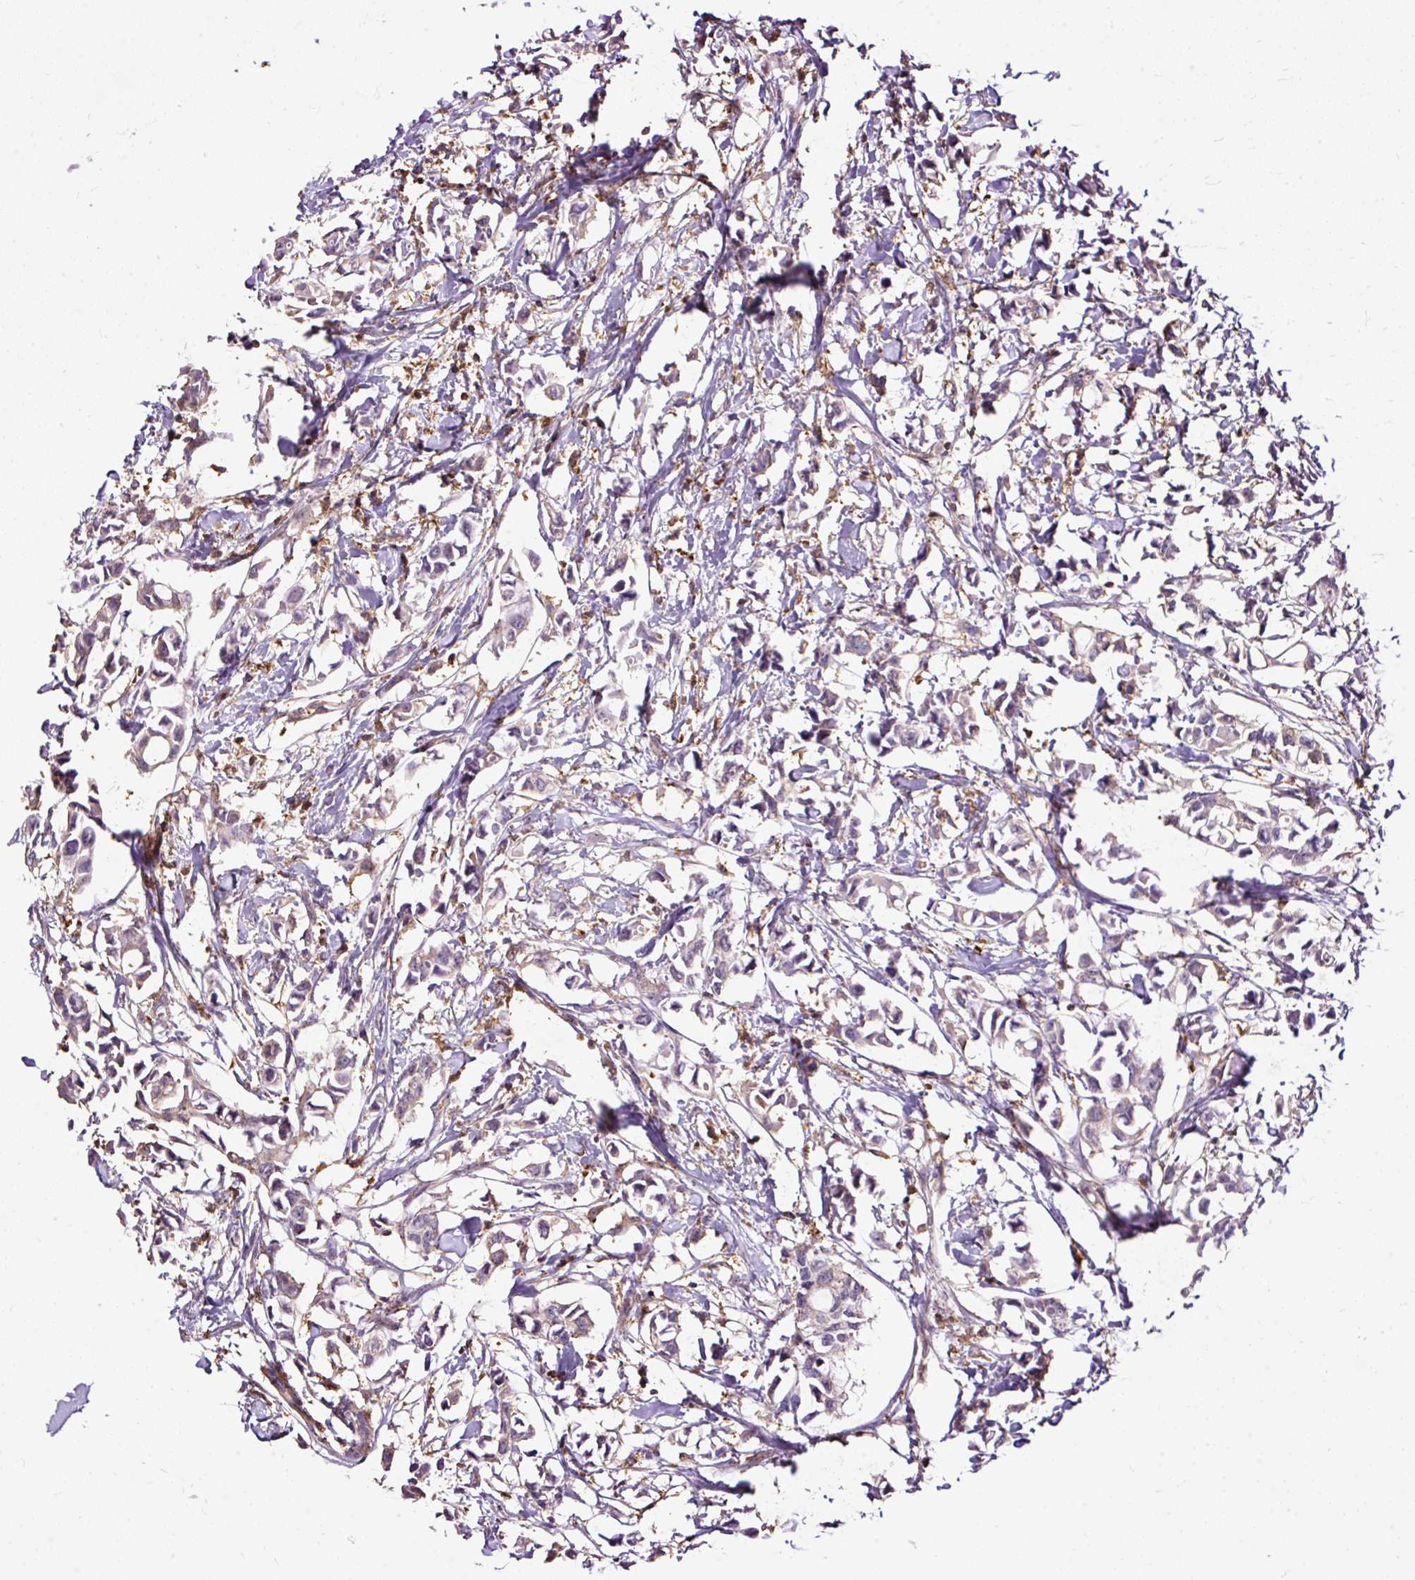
{"staining": {"intensity": "weak", "quantity": "25%-75%", "location": "cytoplasmic/membranous"}, "tissue": "breast cancer", "cell_type": "Tumor cells", "image_type": "cancer", "snomed": [{"axis": "morphology", "description": "Duct carcinoma"}, {"axis": "topography", "description": "Breast"}], "caption": "IHC micrograph of neoplastic tissue: breast cancer stained using IHC exhibits low levels of weak protein expression localized specifically in the cytoplasmic/membranous of tumor cells, appearing as a cytoplasmic/membranous brown color.", "gene": "TWF2", "patient": {"sex": "female", "age": 41}}